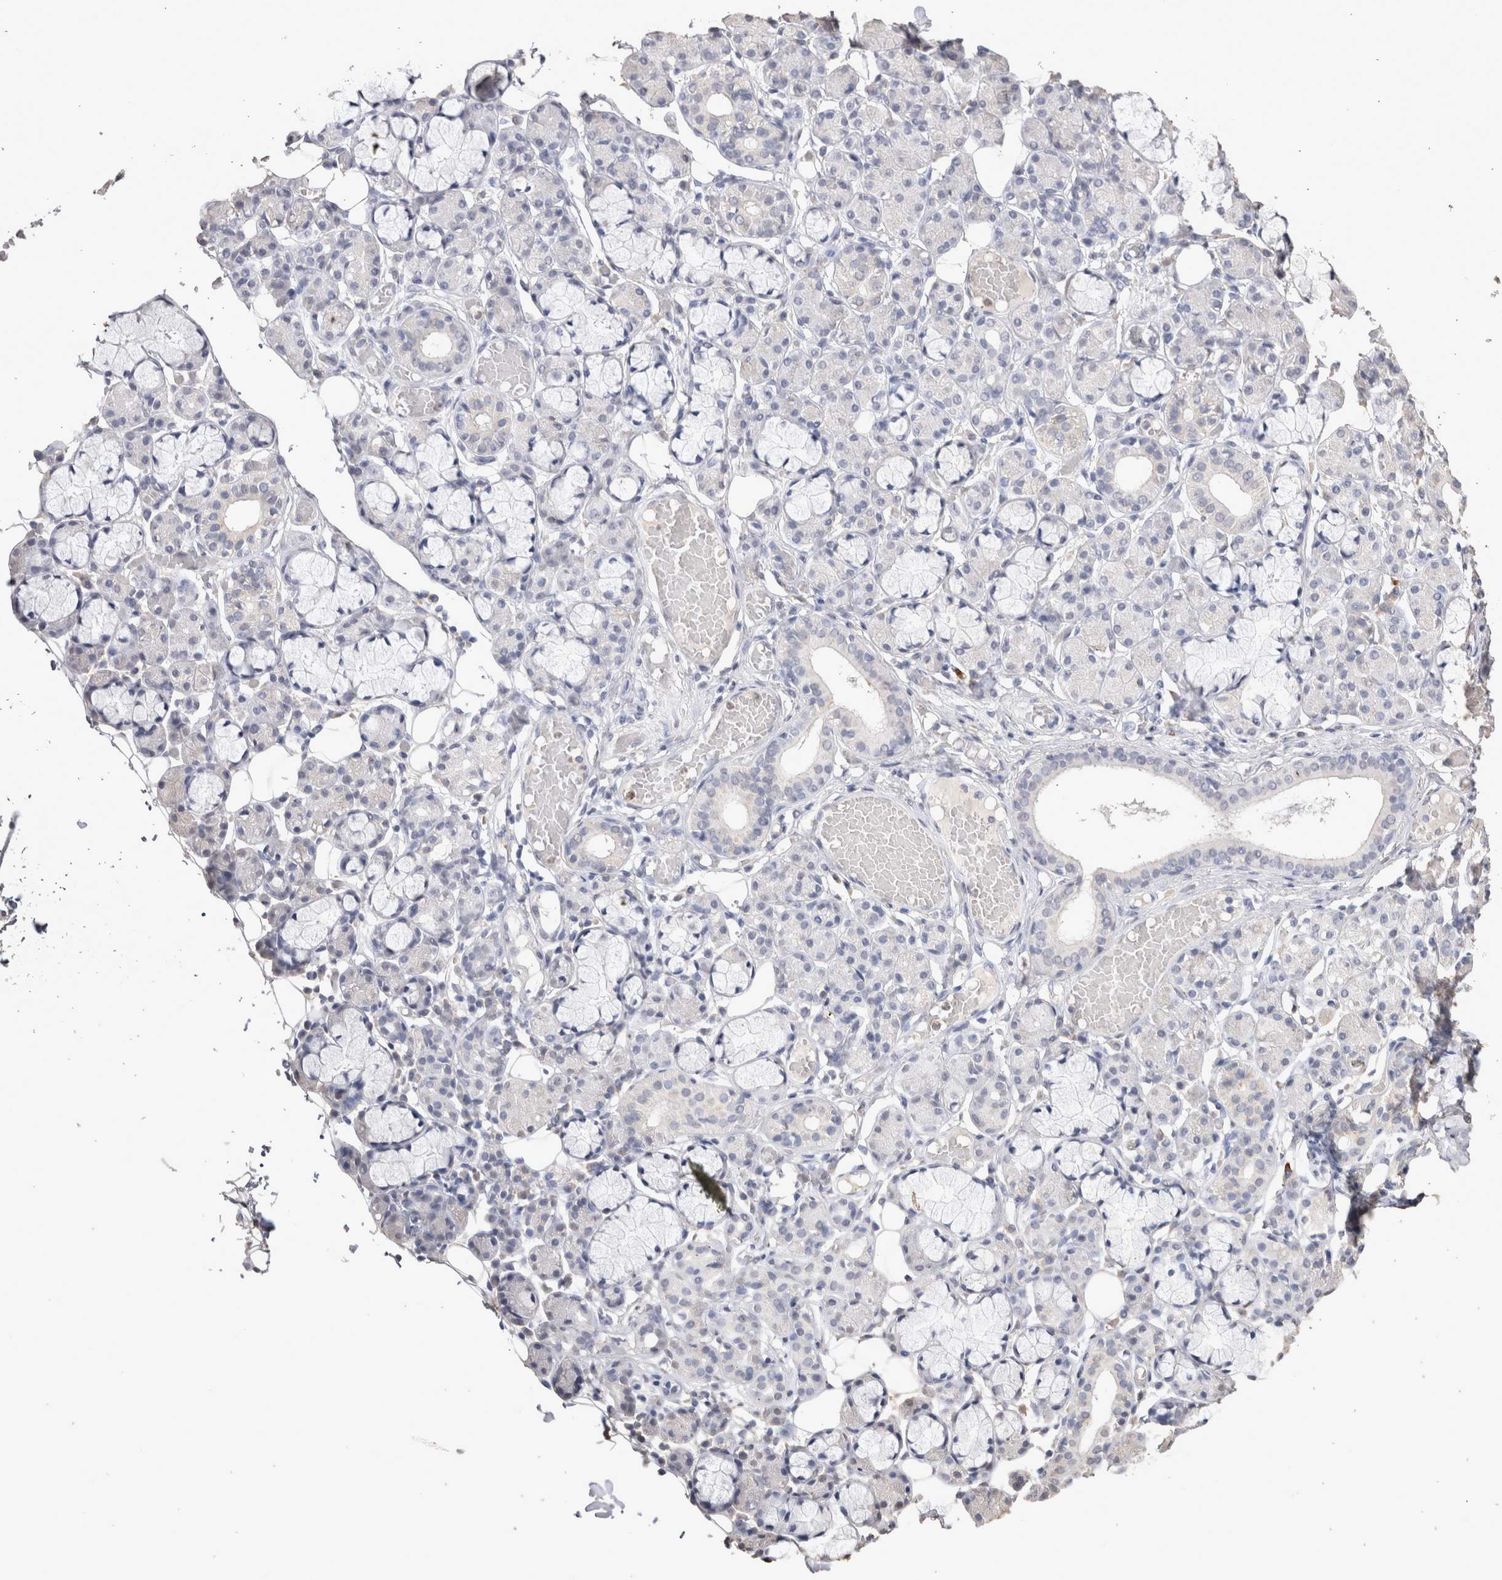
{"staining": {"intensity": "negative", "quantity": "none", "location": "none"}, "tissue": "salivary gland", "cell_type": "Glandular cells", "image_type": "normal", "snomed": [{"axis": "morphology", "description": "Normal tissue, NOS"}, {"axis": "topography", "description": "Salivary gland"}], "caption": "Immunohistochemistry micrograph of normal salivary gland: salivary gland stained with DAB (3,3'-diaminobenzidine) displays no significant protein positivity in glandular cells. The staining was performed using DAB (3,3'-diaminobenzidine) to visualize the protein expression in brown, while the nuclei were stained in blue with hematoxylin (Magnification: 20x).", "gene": "LGALS2", "patient": {"sex": "male", "age": 63}}